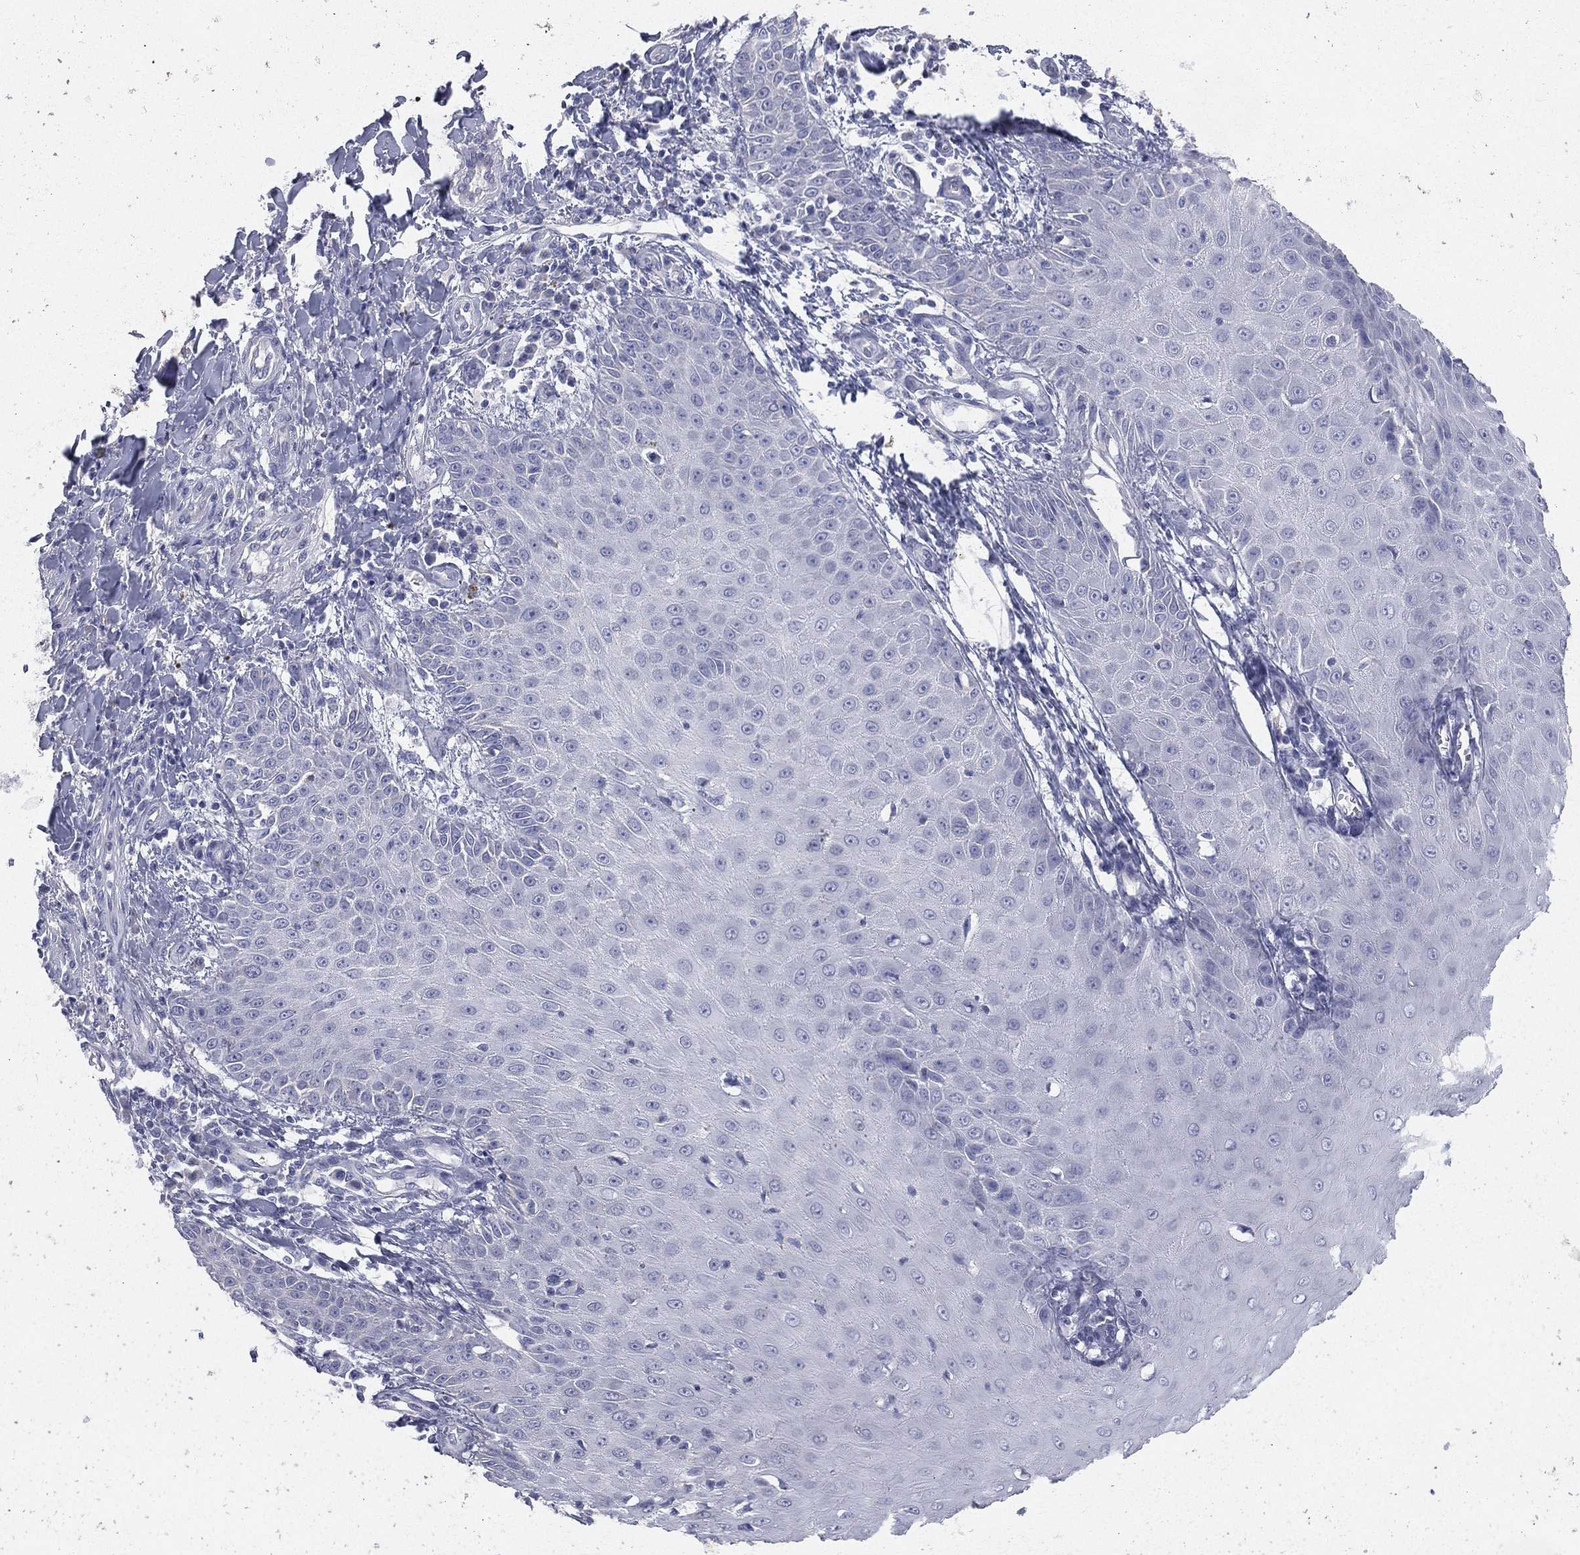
{"staining": {"intensity": "negative", "quantity": "none", "location": "none"}, "tissue": "skin cancer", "cell_type": "Tumor cells", "image_type": "cancer", "snomed": [{"axis": "morphology", "description": "Squamous cell carcinoma, NOS"}, {"axis": "topography", "description": "Skin"}], "caption": "Image shows no significant protein staining in tumor cells of skin cancer. (DAB immunohistochemistry (IHC), high magnification).", "gene": "STK31", "patient": {"sex": "male", "age": 70}}